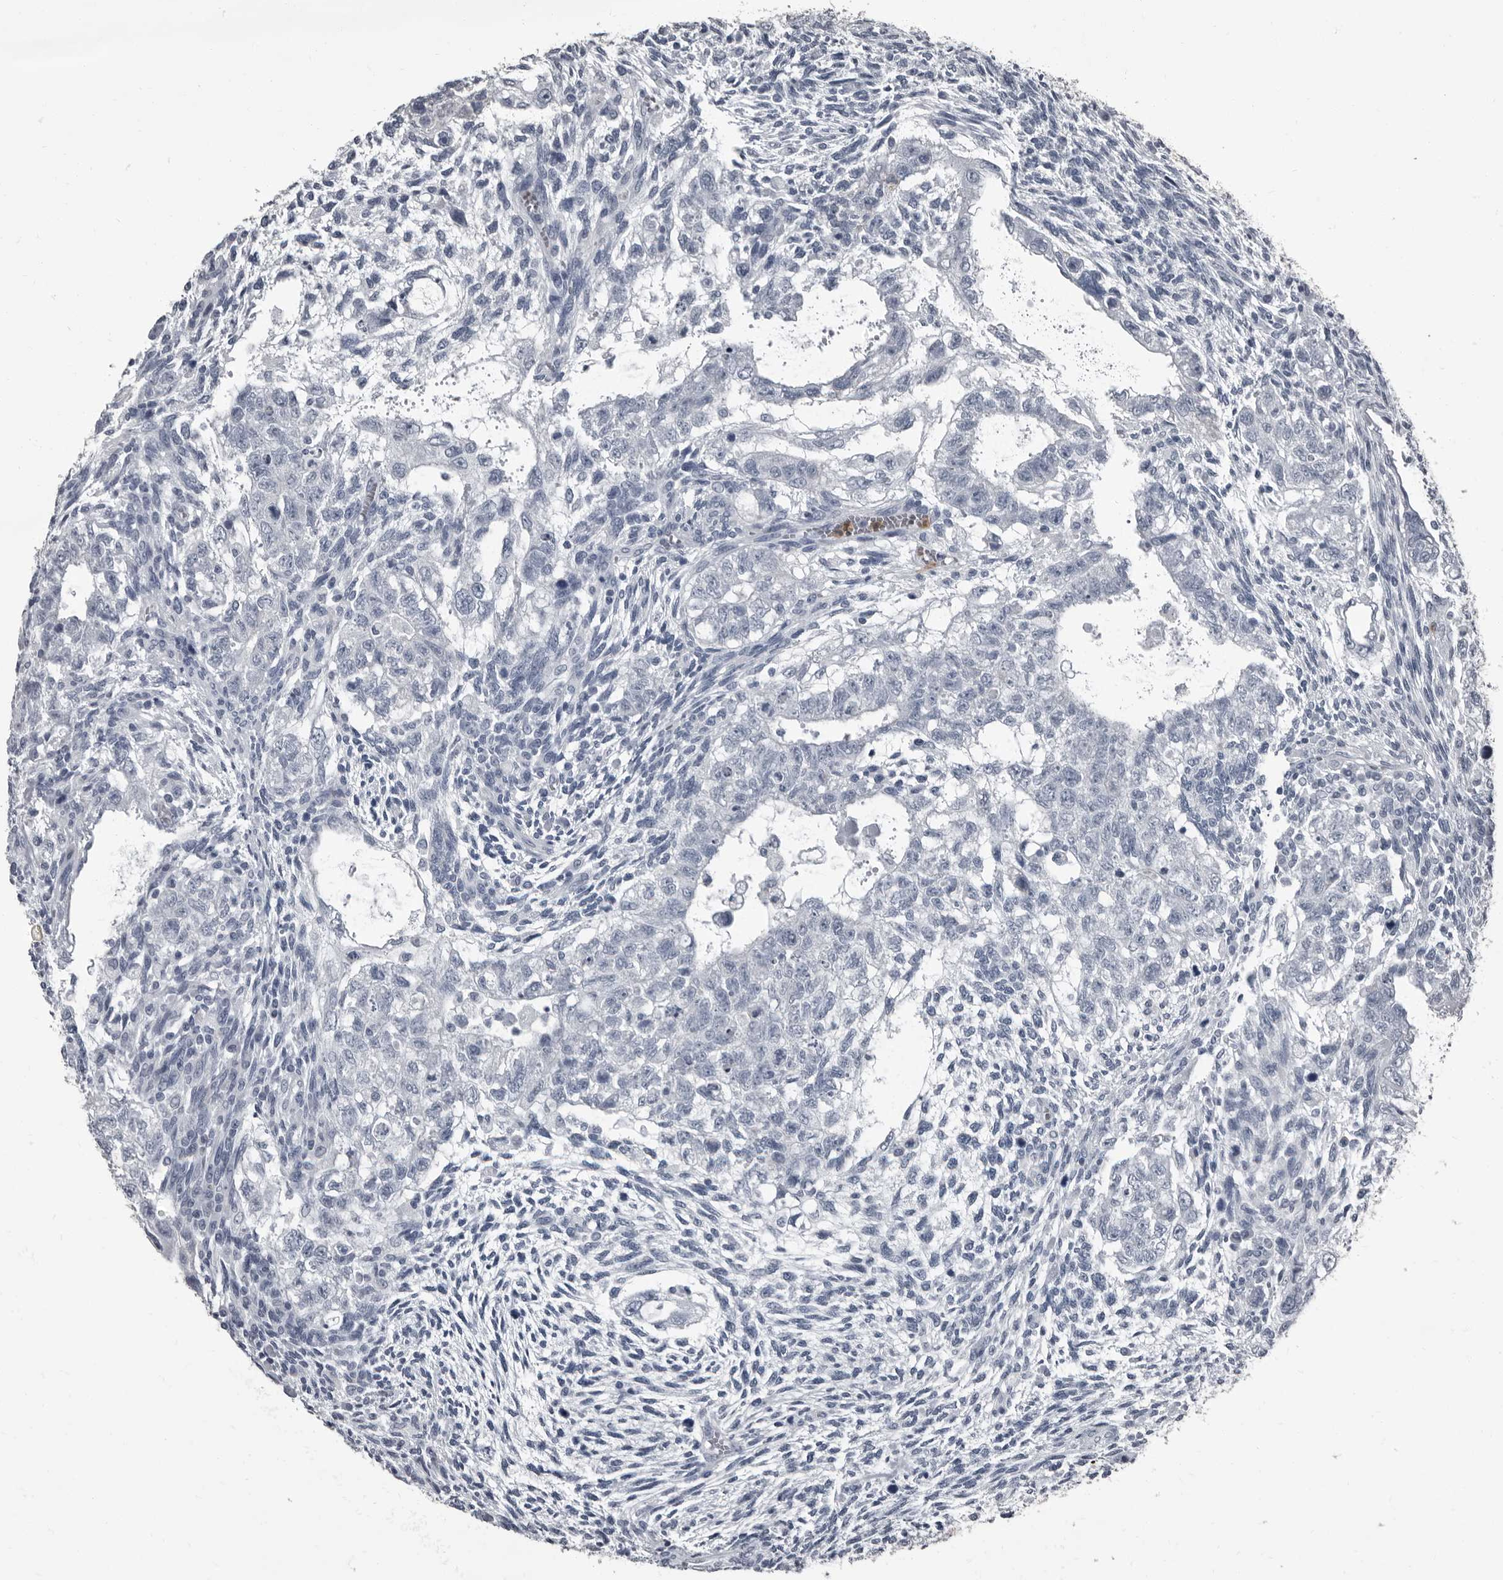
{"staining": {"intensity": "negative", "quantity": "none", "location": "none"}, "tissue": "testis cancer", "cell_type": "Tumor cells", "image_type": "cancer", "snomed": [{"axis": "morphology", "description": "Carcinoma, Embryonal, NOS"}, {"axis": "topography", "description": "Testis"}], "caption": "Protein analysis of embryonal carcinoma (testis) displays no significant expression in tumor cells.", "gene": "TPD52L1", "patient": {"sex": "male", "age": 37}}